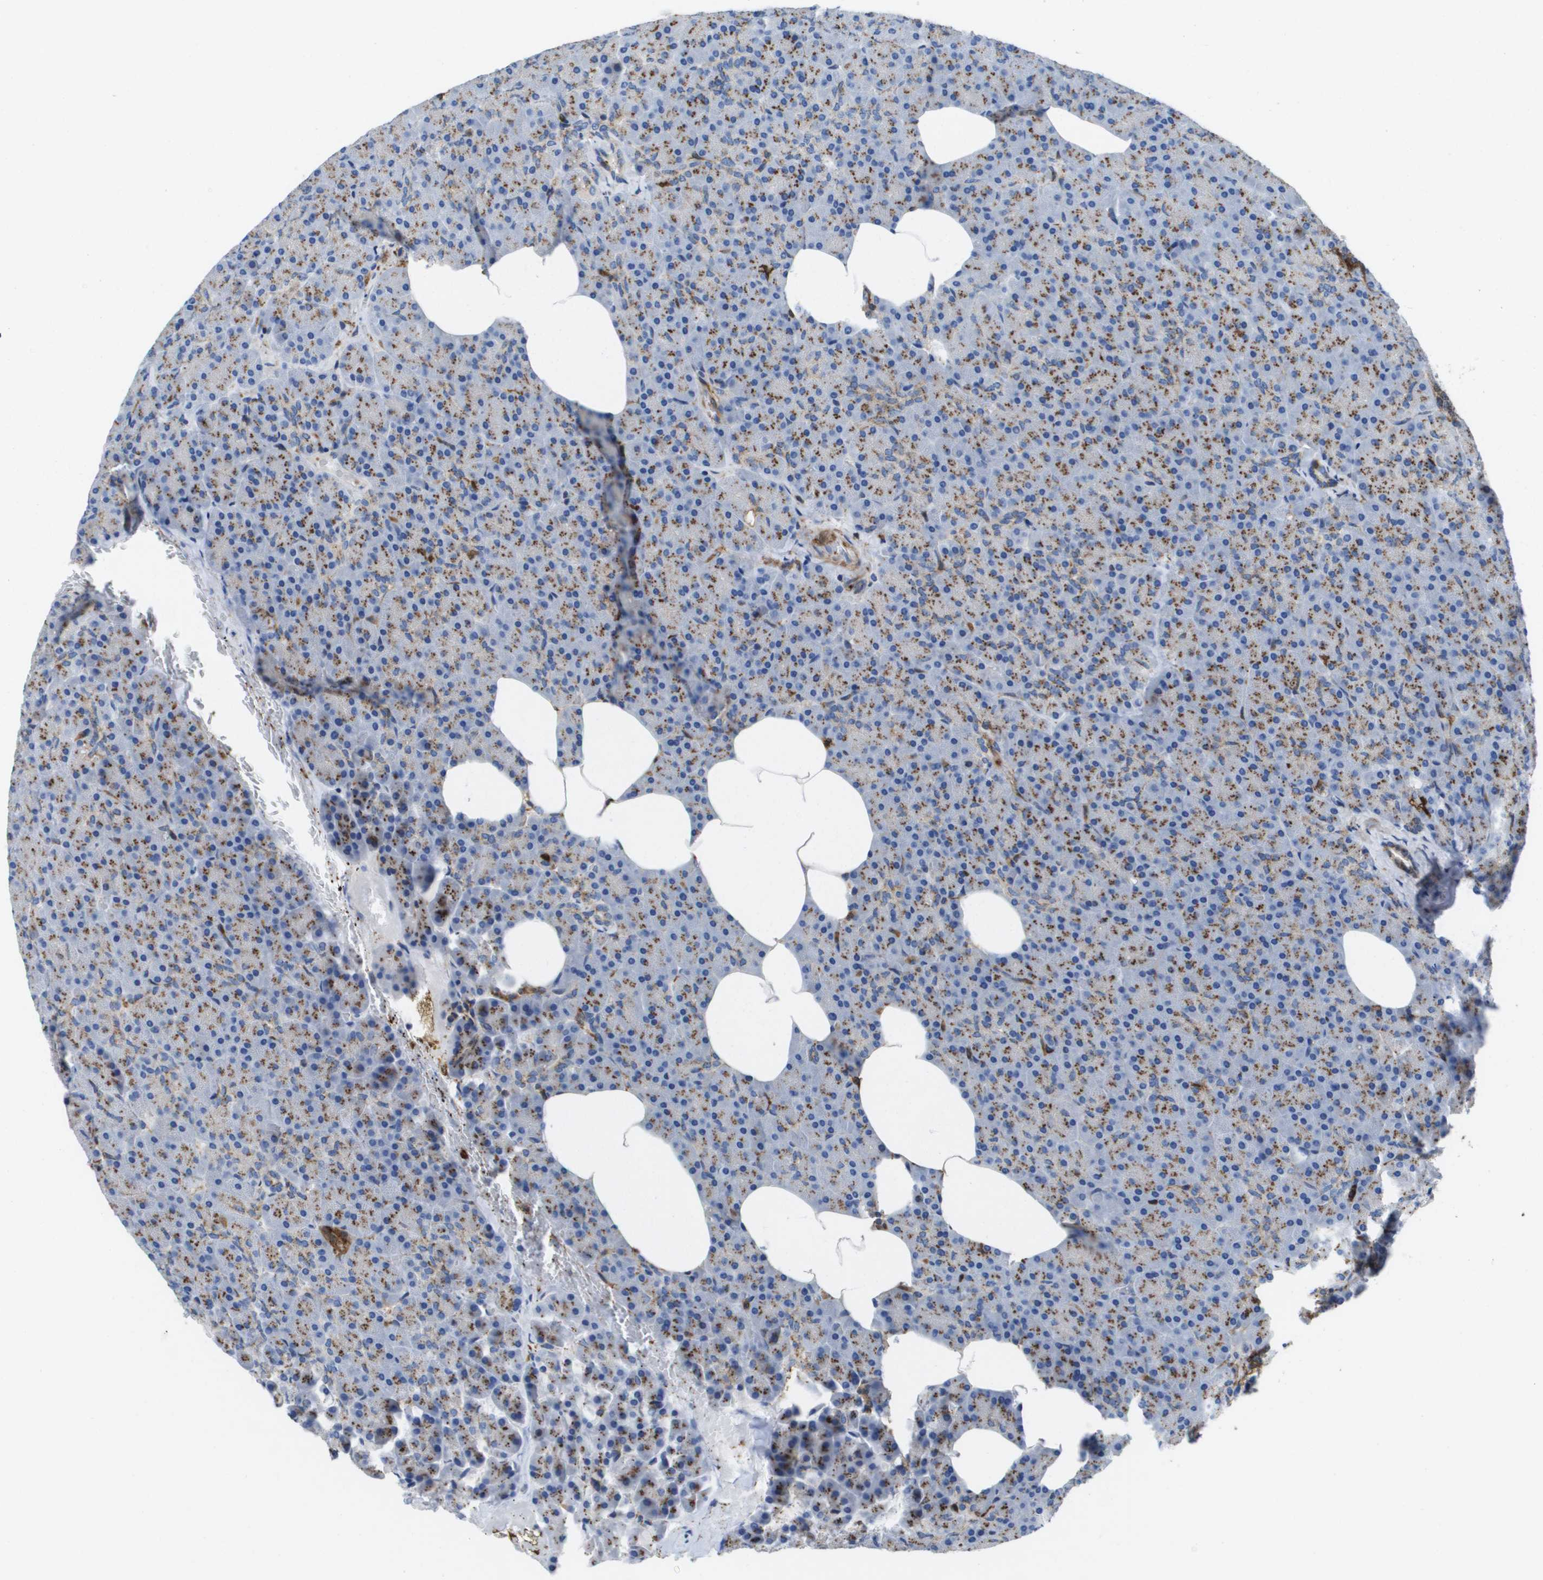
{"staining": {"intensity": "moderate", "quantity": ">75%", "location": "cytoplasmic/membranous"}, "tissue": "pancreas", "cell_type": "Exocrine glandular cells", "image_type": "normal", "snomed": [{"axis": "morphology", "description": "Normal tissue, NOS"}, {"axis": "topography", "description": "Pancreas"}], "caption": "This micrograph exhibits normal pancreas stained with immunohistochemistry (IHC) to label a protein in brown. The cytoplasmic/membranous of exocrine glandular cells show moderate positivity for the protein. Nuclei are counter-stained blue.", "gene": "SLC37A2", "patient": {"sex": "female", "age": 35}}